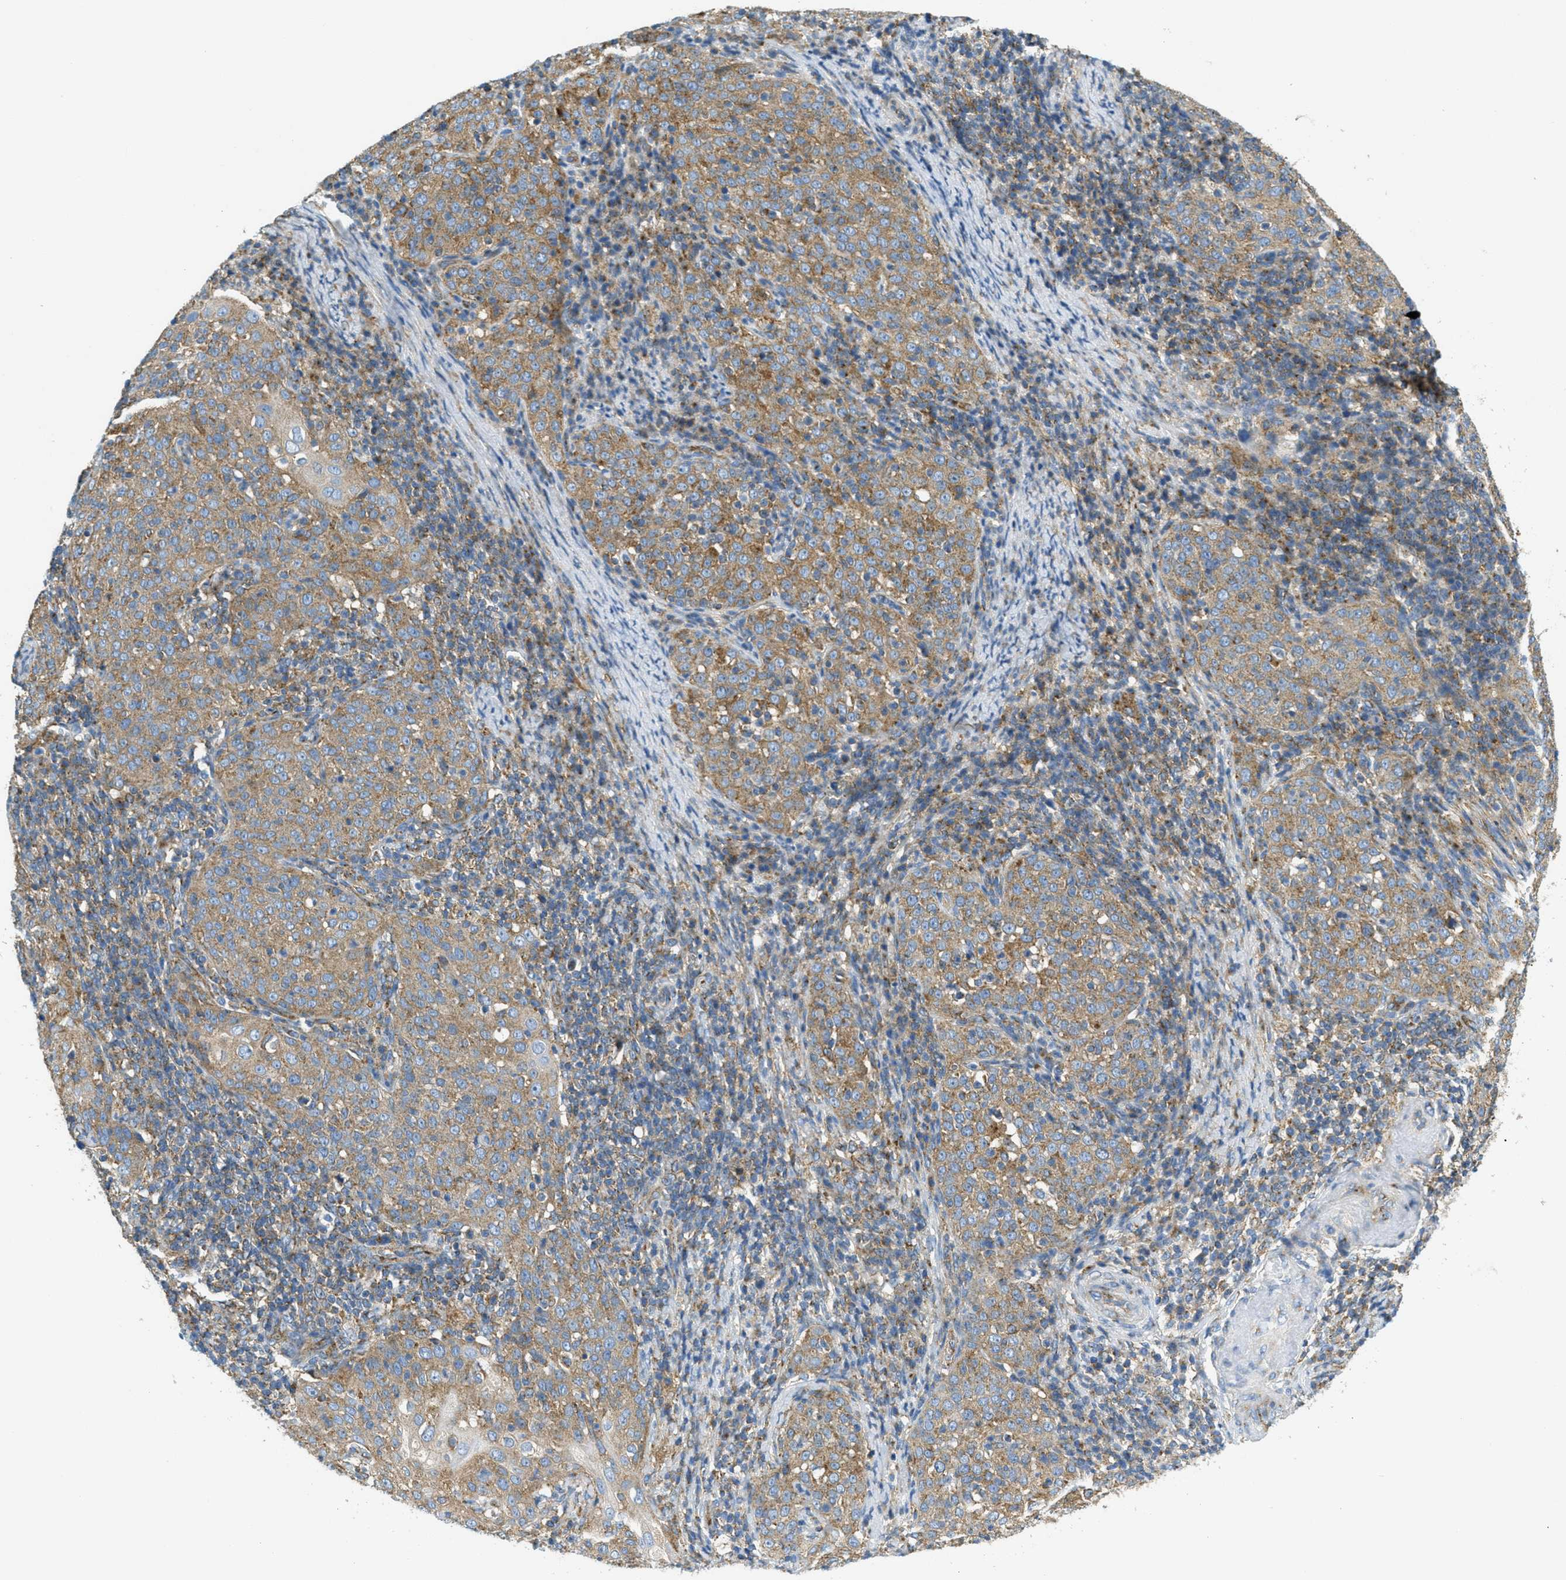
{"staining": {"intensity": "moderate", "quantity": ">75%", "location": "cytoplasmic/membranous"}, "tissue": "cervical cancer", "cell_type": "Tumor cells", "image_type": "cancer", "snomed": [{"axis": "morphology", "description": "Squamous cell carcinoma, NOS"}, {"axis": "topography", "description": "Cervix"}], "caption": "Tumor cells reveal medium levels of moderate cytoplasmic/membranous staining in about >75% of cells in cervical squamous cell carcinoma.", "gene": "AP2B1", "patient": {"sex": "female", "age": 51}}